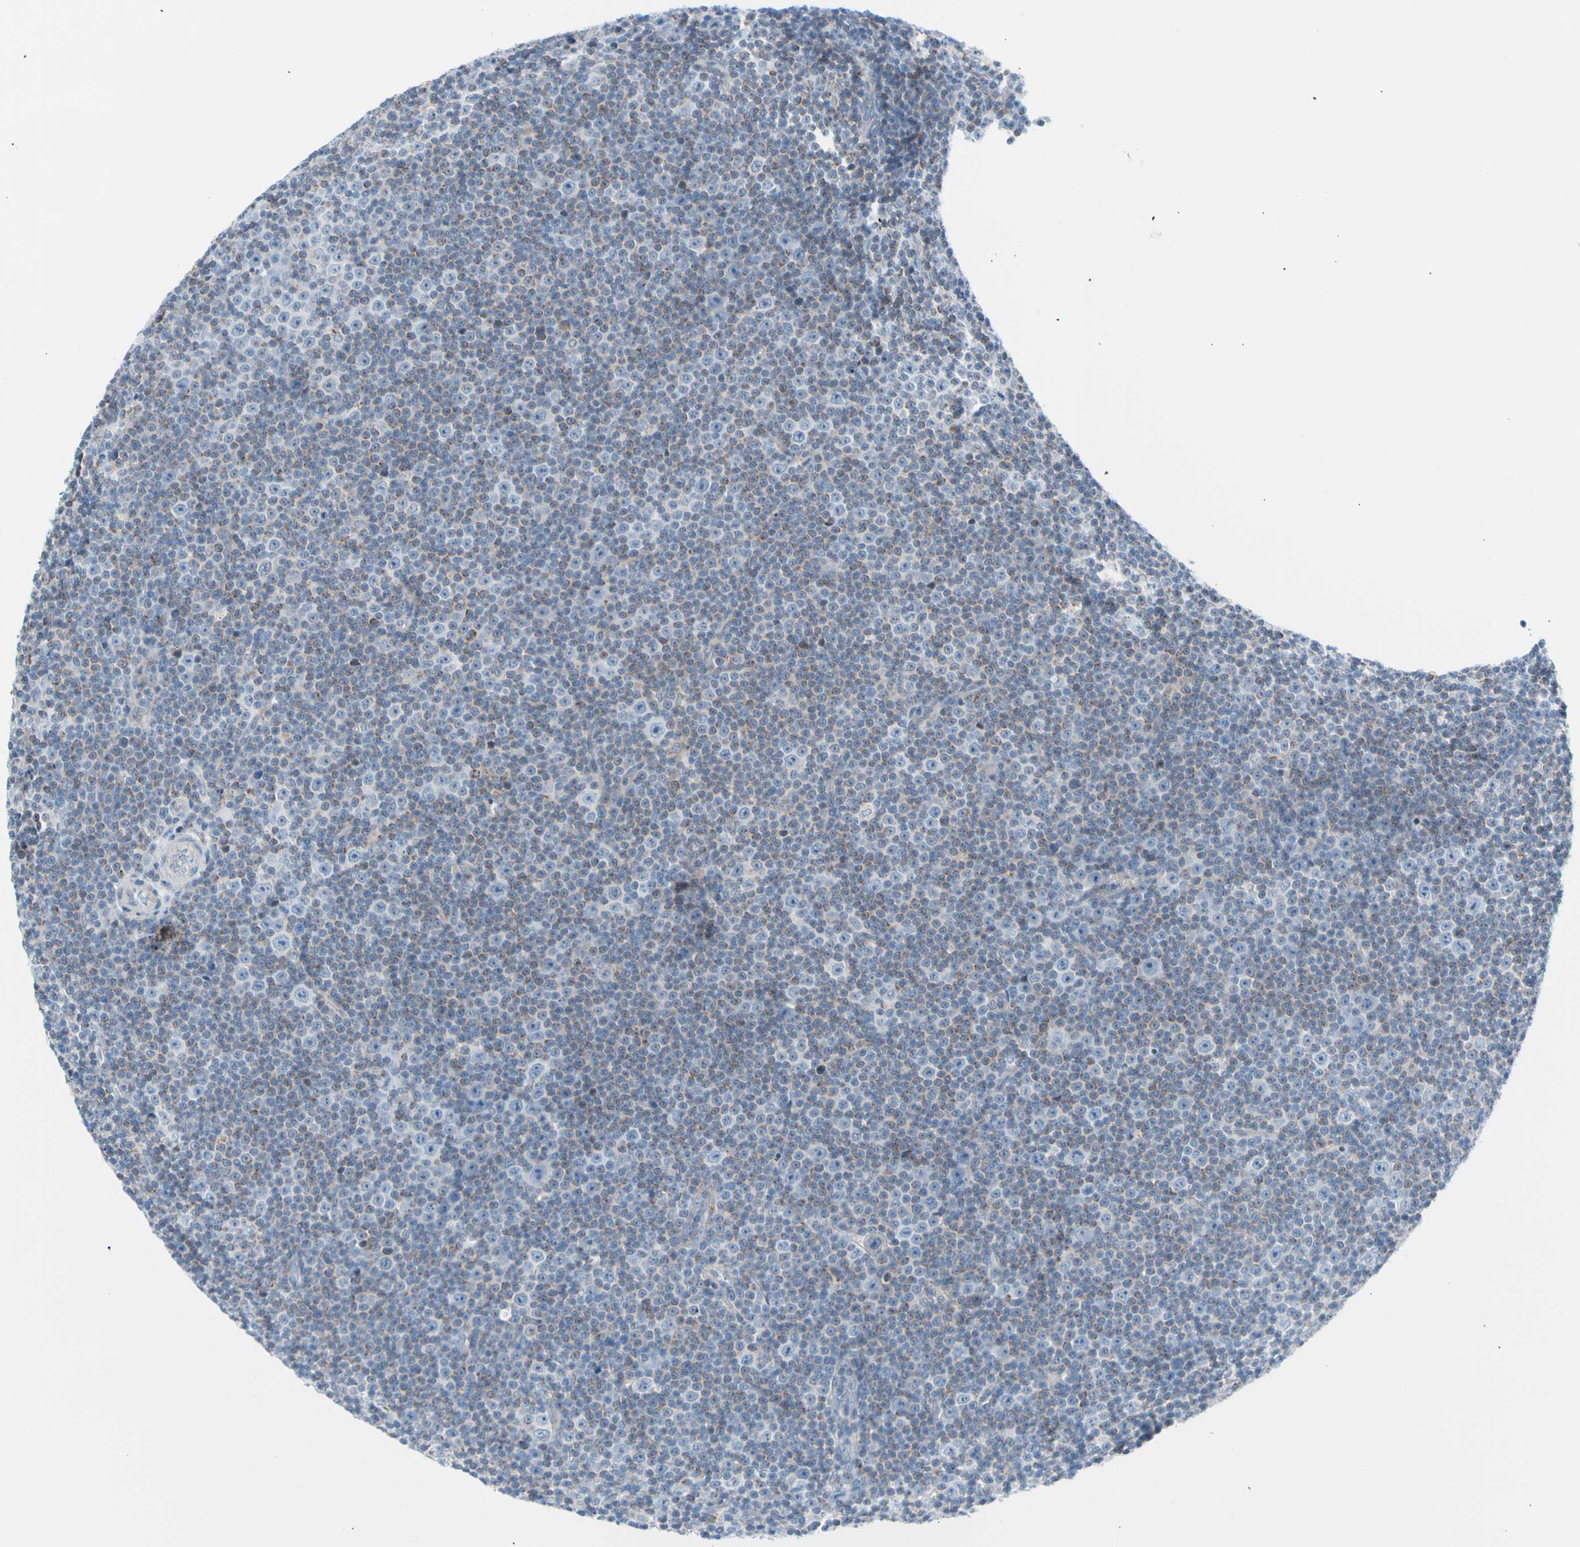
{"staining": {"intensity": "negative", "quantity": "none", "location": "none"}, "tissue": "lymphoma", "cell_type": "Tumor cells", "image_type": "cancer", "snomed": [{"axis": "morphology", "description": "Malignant lymphoma, non-Hodgkin's type, Low grade"}, {"axis": "topography", "description": "Lymph node"}], "caption": "Immunohistochemistry photomicrograph of neoplastic tissue: malignant lymphoma, non-Hodgkin's type (low-grade) stained with DAB displays no significant protein expression in tumor cells.", "gene": "HK1", "patient": {"sex": "female", "age": 67}}